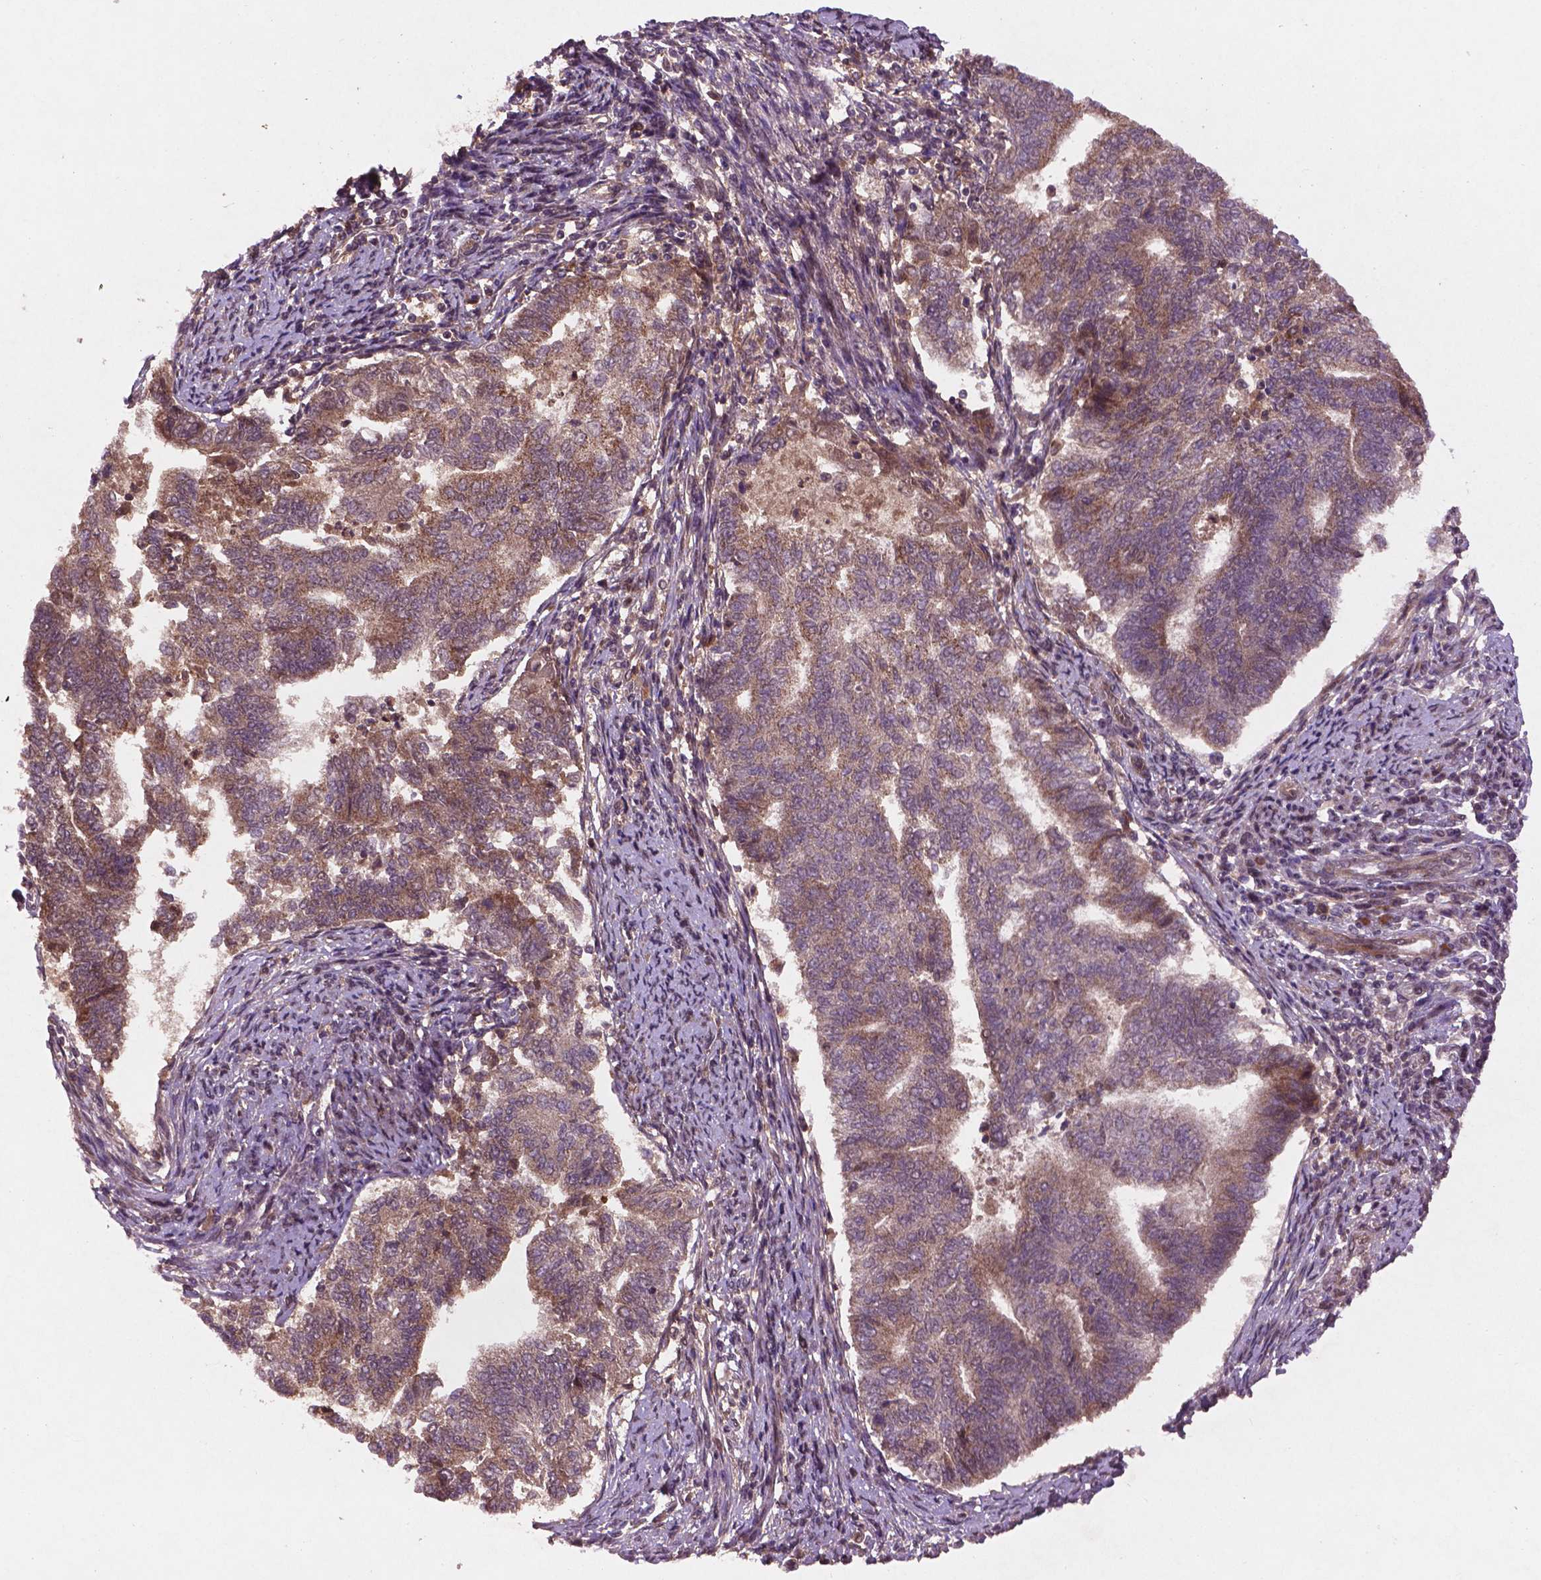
{"staining": {"intensity": "weak", "quantity": ">75%", "location": "cytoplasmic/membranous"}, "tissue": "endometrial cancer", "cell_type": "Tumor cells", "image_type": "cancer", "snomed": [{"axis": "morphology", "description": "Adenocarcinoma, NOS"}, {"axis": "topography", "description": "Endometrium"}], "caption": "The histopathology image displays immunohistochemical staining of endometrial adenocarcinoma. There is weak cytoplasmic/membranous expression is identified in approximately >75% of tumor cells. Using DAB (brown) and hematoxylin (blue) stains, captured at high magnification using brightfield microscopy.", "gene": "NIPAL2", "patient": {"sex": "female", "age": 65}}